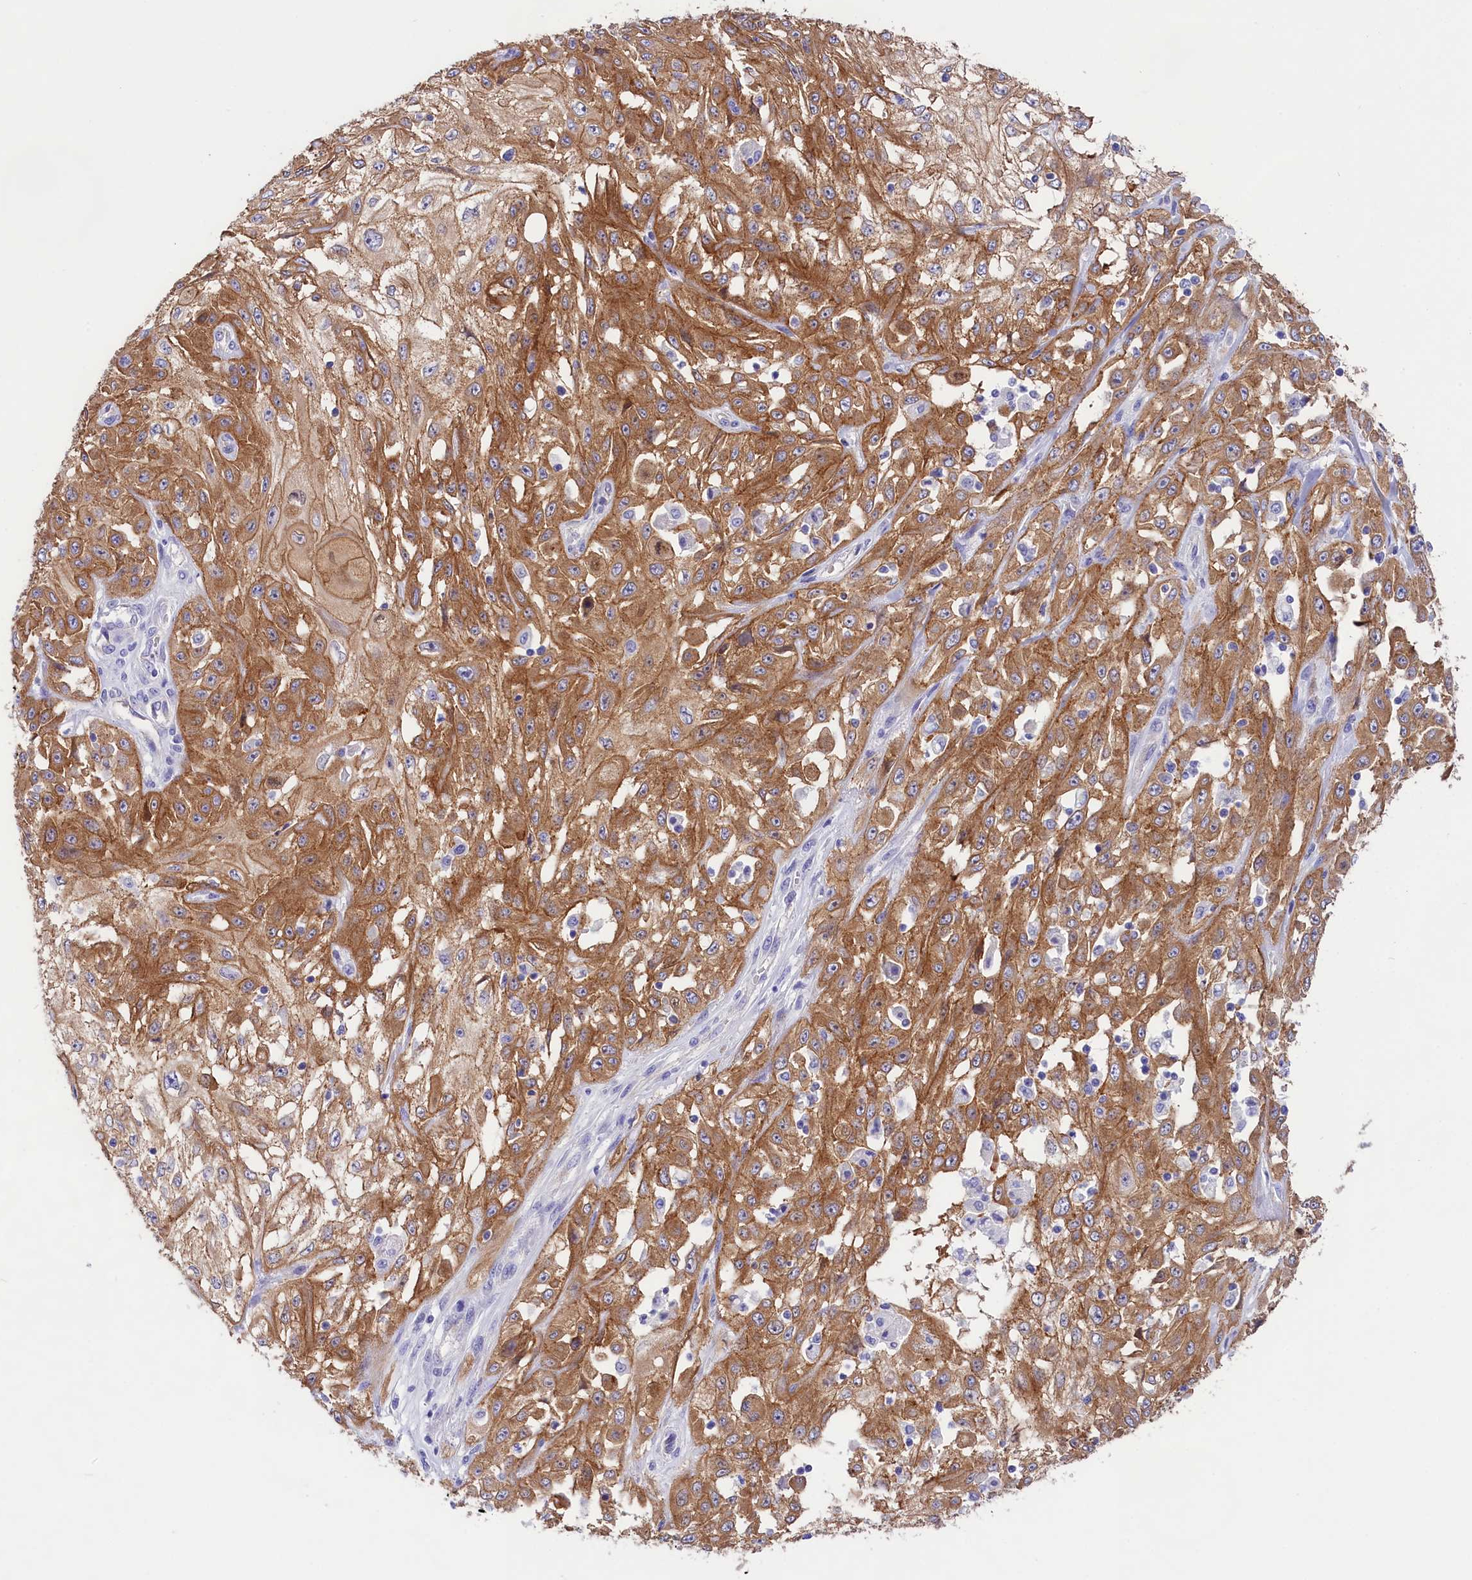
{"staining": {"intensity": "moderate", "quantity": ">75%", "location": "cytoplasmic/membranous"}, "tissue": "skin cancer", "cell_type": "Tumor cells", "image_type": "cancer", "snomed": [{"axis": "morphology", "description": "Squamous cell carcinoma, NOS"}, {"axis": "morphology", "description": "Squamous cell carcinoma, metastatic, NOS"}, {"axis": "topography", "description": "Skin"}, {"axis": "topography", "description": "Lymph node"}], "caption": "This histopathology image demonstrates IHC staining of human skin cancer (squamous cell carcinoma), with medium moderate cytoplasmic/membranous expression in approximately >75% of tumor cells.", "gene": "PPP1R13L", "patient": {"sex": "male", "age": 75}}